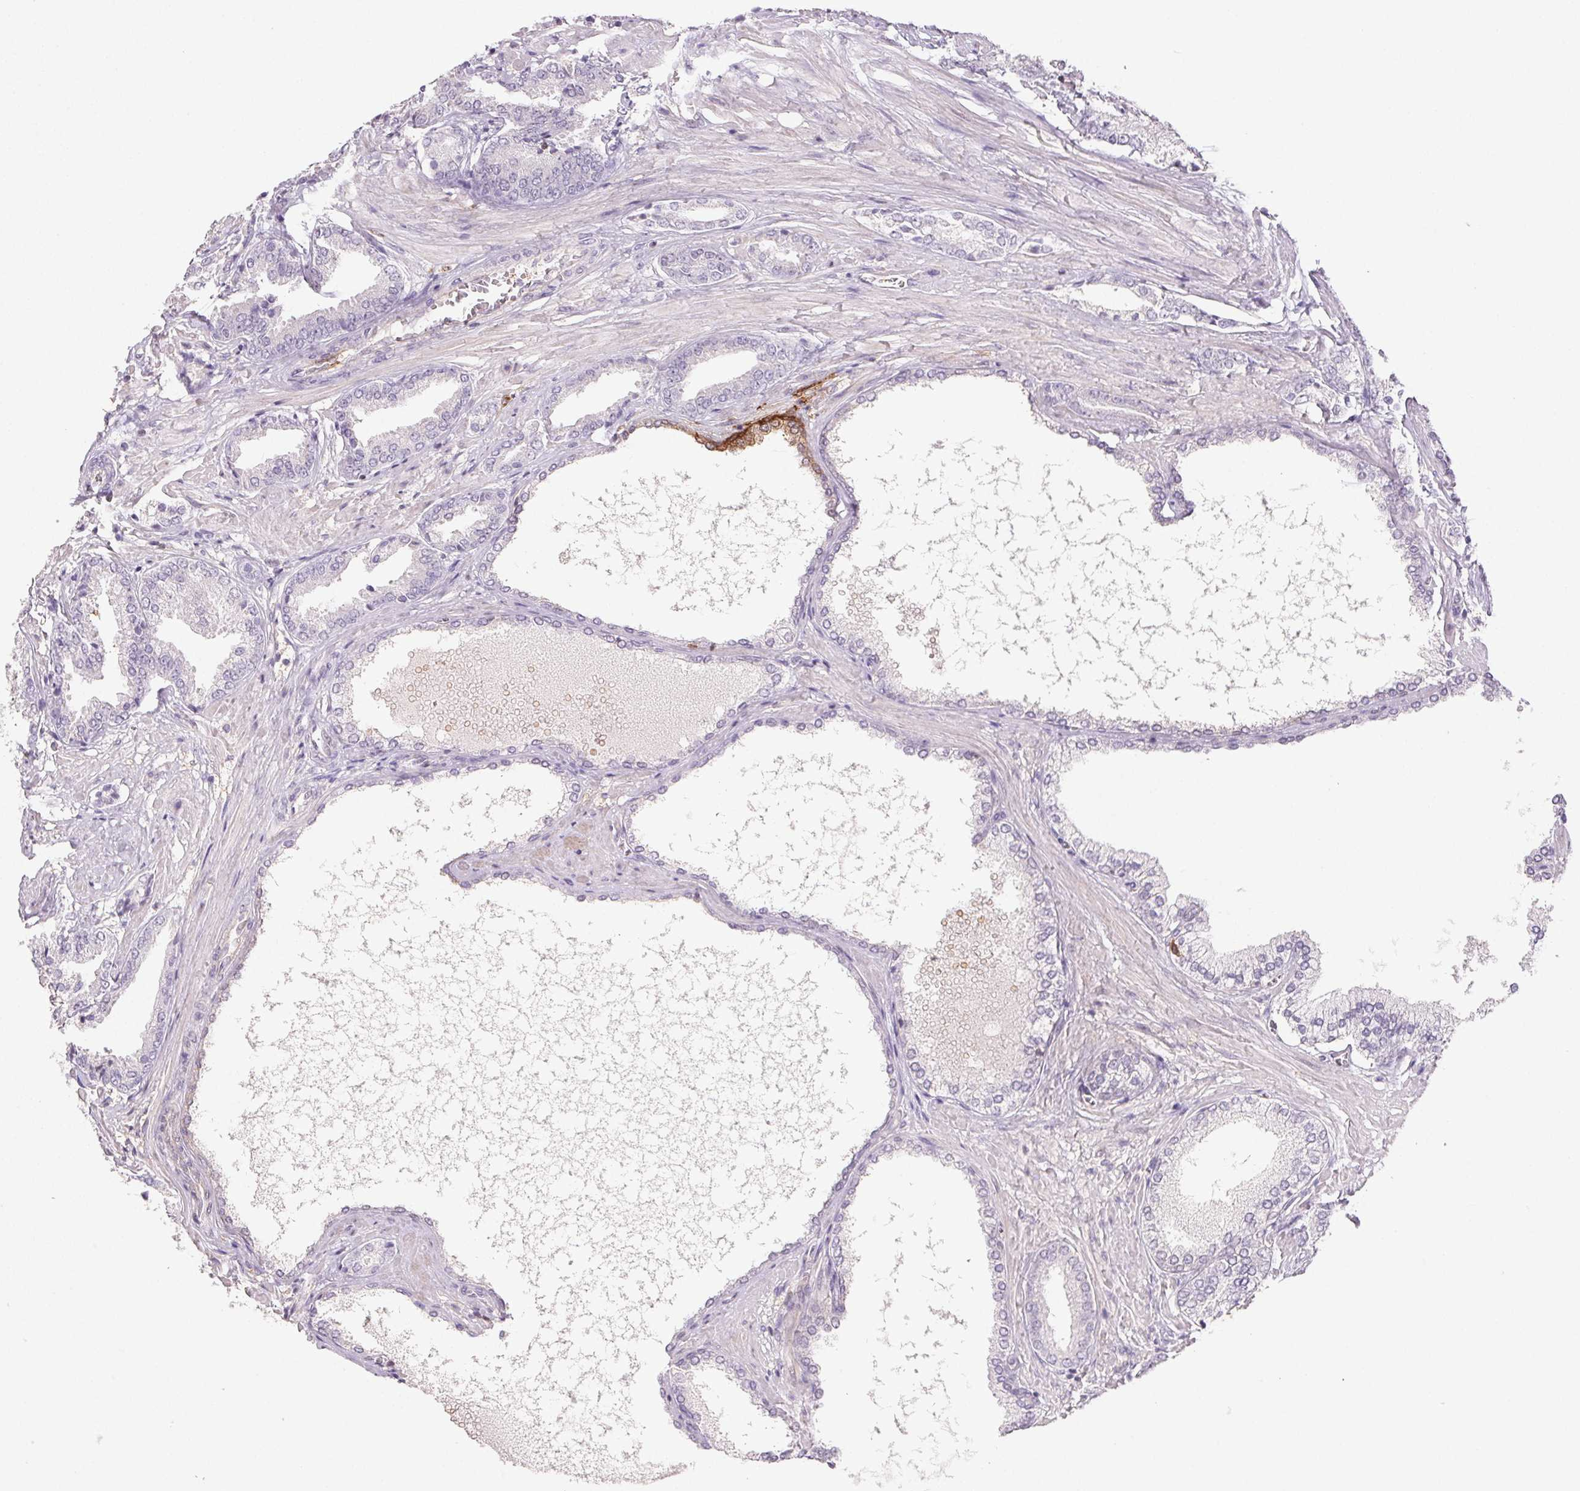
{"staining": {"intensity": "negative", "quantity": "none", "location": "none"}, "tissue": "prostate cancer", "cell_type": "Tumor cells", "image_type": "cancer", "snomed": [{"axis": "morphology", "description": "Adenocarcinoma, High grade"}, {"axis": "topography", "description": "Prostate"}], "caption": "IHC histopathology image of neoplastic tissue: human prostate cancer stained with DAB (3,3'-diaminobenzidine) reveals no significant protein positivity in tumor cells.", "gene": "GBP1", "patient": {"sex": "male", "age": 56}}